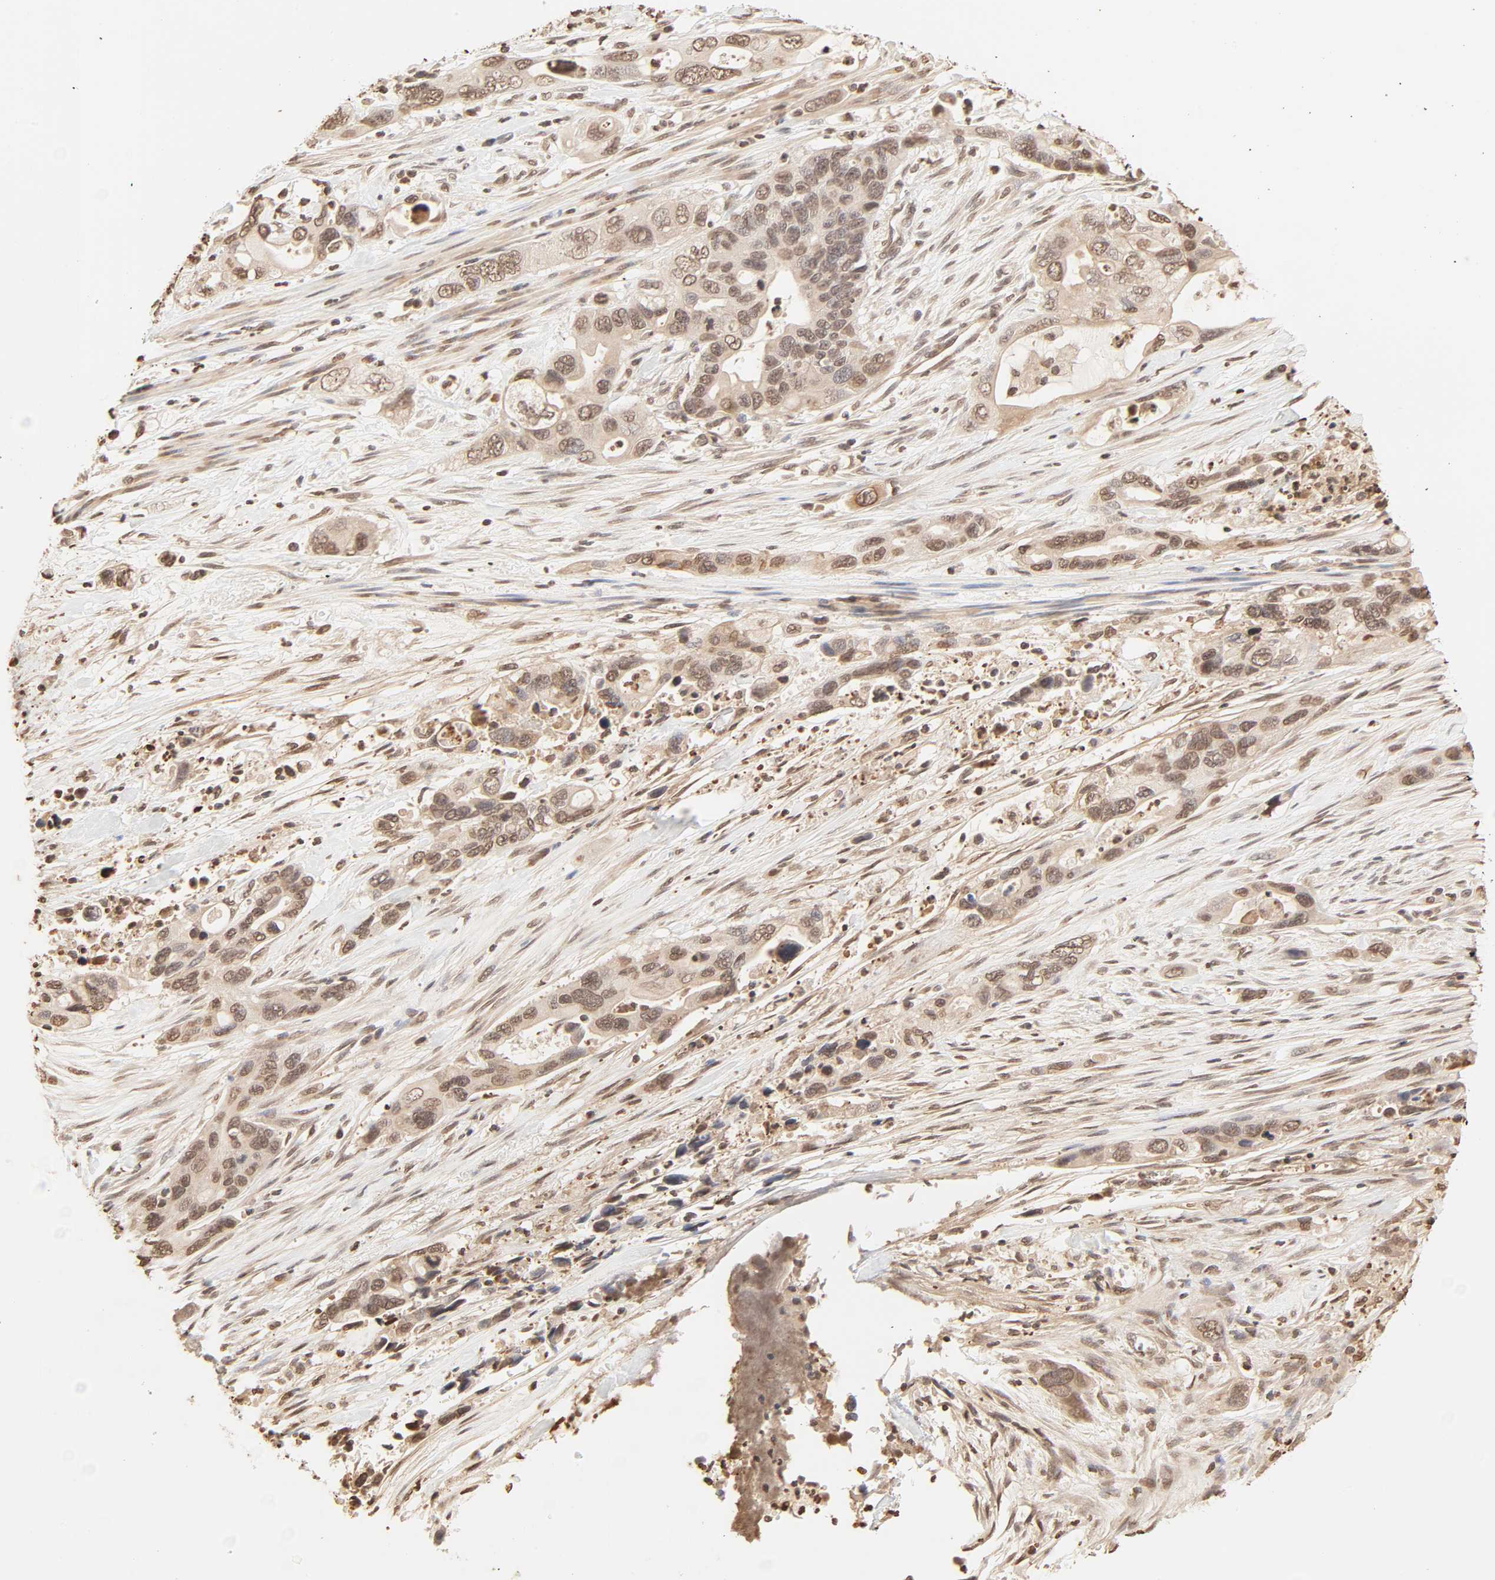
{"staining": {"intensity": "moderate", "quantity": ">75%", "location": "cytoplasmic/membranous,nuclear"}, "tissue": "pancreatic cancer", "cell_type": "Tumor cells", "image_type": "cancer", "snomed": [{"axis": "morphology", "description": "Adenocarcinoma, NOS"}, {"axis": "topography", "description": "Pancreas"}], "caption": "Pancreatic cancer stained for a protein (brown) shows moderate cytoplasmic/membranous and nuclear positive staining in about >75% of tumor cells.", "gene": "TBL1X", "patient": {"sex": "female", "age": 71}}